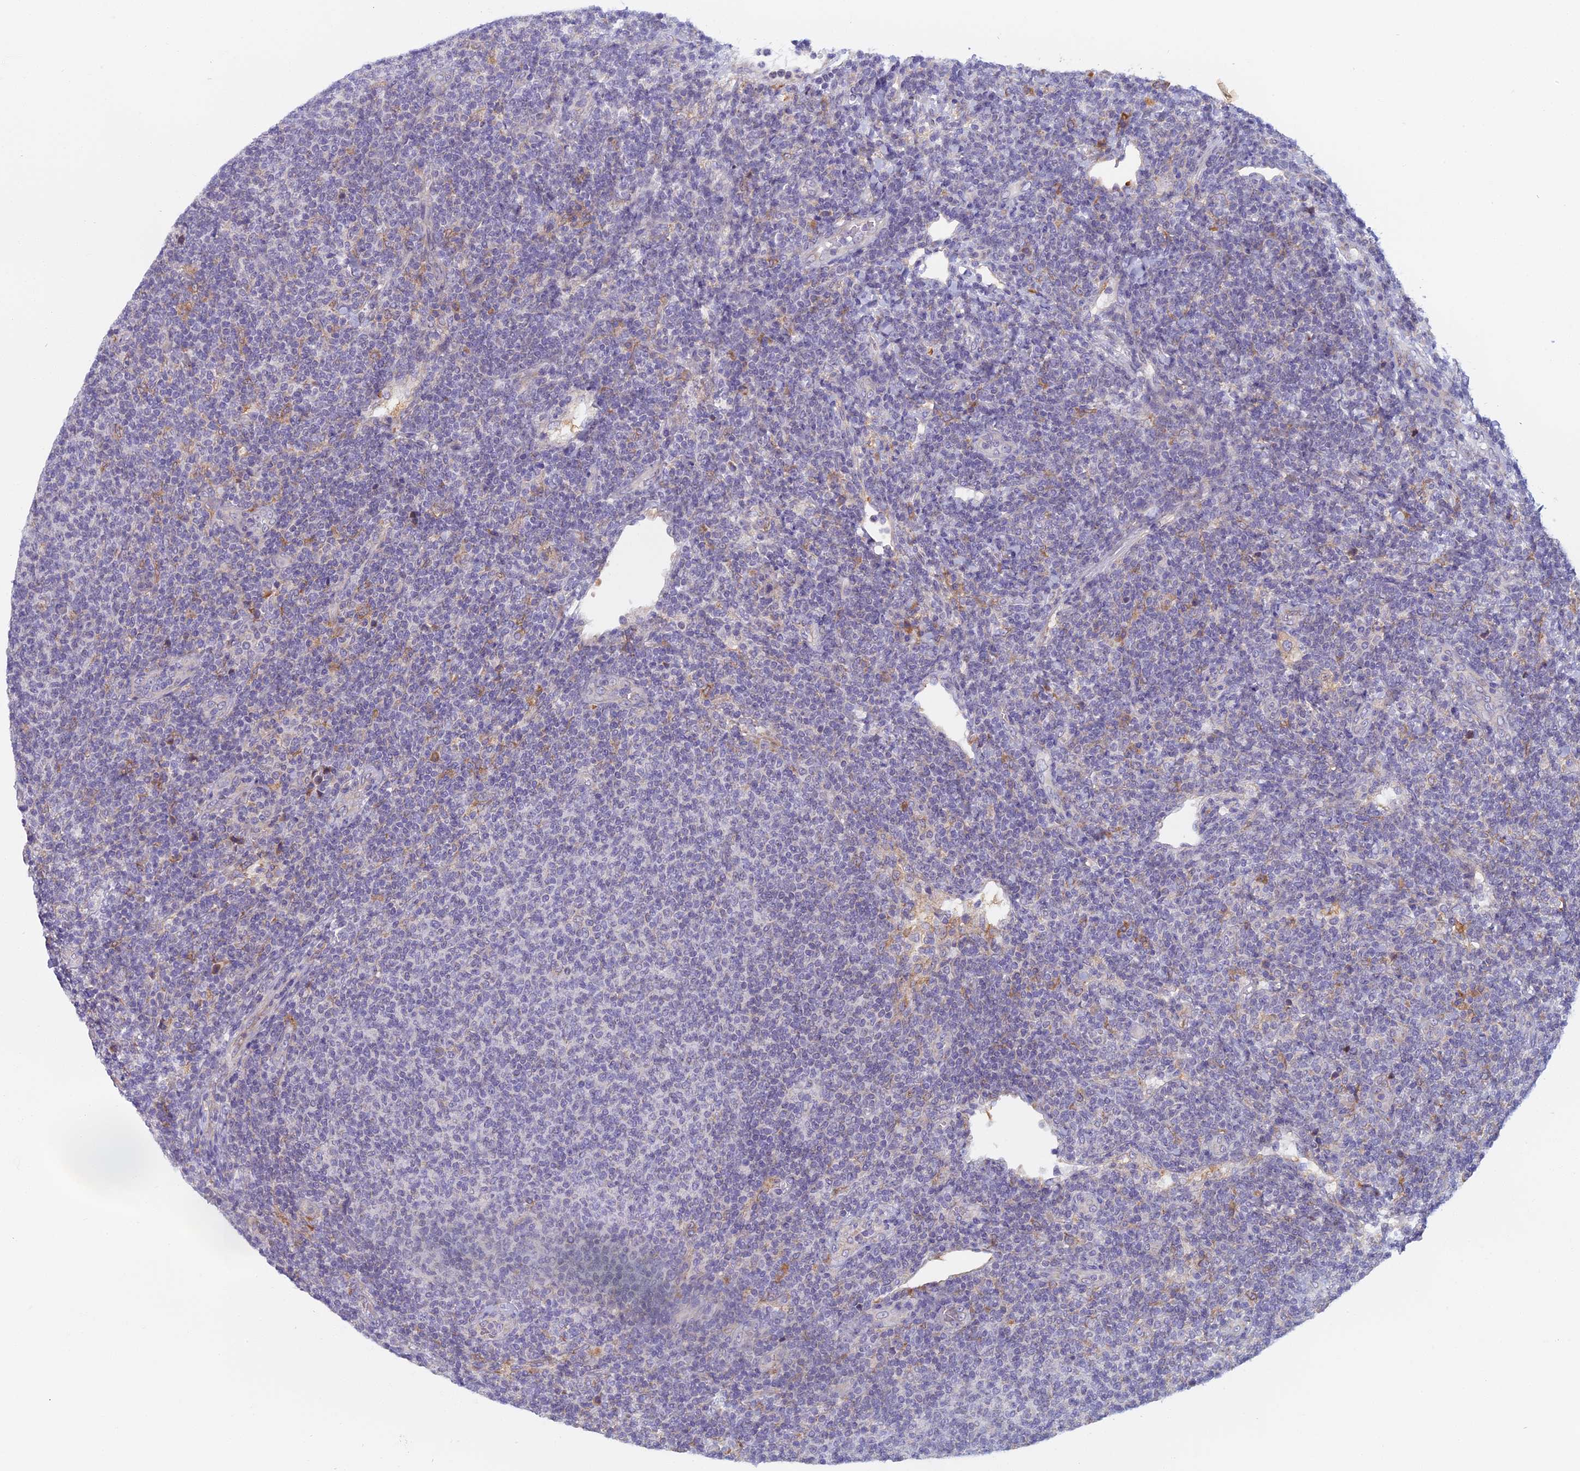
{"staining": {"intensity": "negative", "quantity": "none", "location": "none"}, "tissue": "lymphoma", "cell_type": "Tumor cells", "image_type": "cancer", "snomed": [{"axis": "morphology", "description": "Malignant lymphoma, non-Hodgkin's type, Low grade"}, {"axis": "topography", "description": "Lymph node"}], "caption": "There is no significant expression in tumor cells of malignant lymphoma, non-Hodgkin's type (low-grade). (Brightfield microscopy of DAB (3,3'-diaminobenzidine) IHC at high magnification).", "gene": "DDX51", "patient": {"sex": "male", "age": 66}}